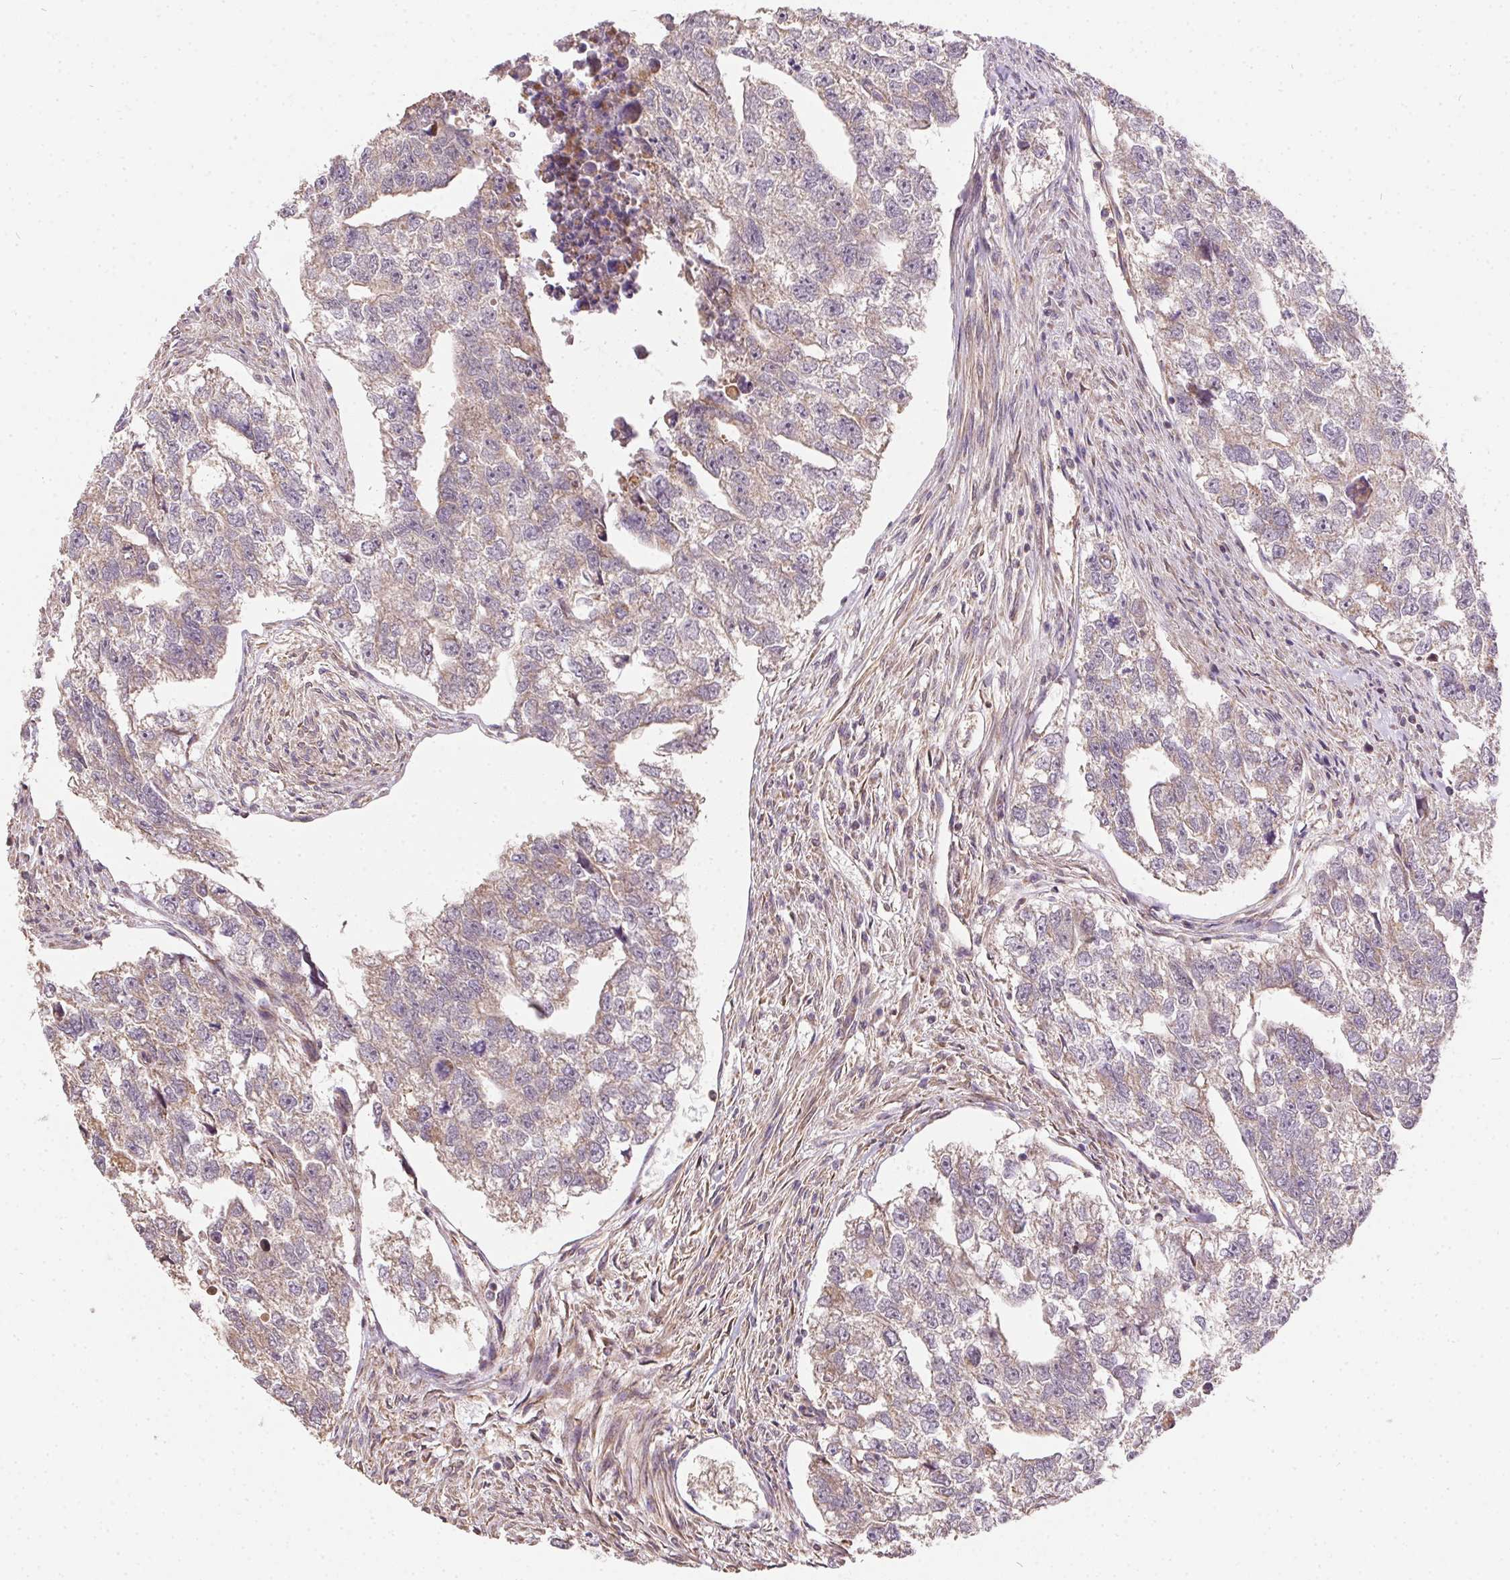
{"staining": {"intensity": "weak", "quantity": "<25%", "location": "cytoplasmic/membranous"}, "tissue": "testis cancer", "cell_type": "Tumor cells", "image_type": "cancer", "snomed": [{"axis": "morphology", "description": "Carcinoma, Embryonal, NOS"}, {"axis": "morphology", "description": "Teratoma, malignant, NOS"}, {"axis": "topography", "description": "Testis"}], "caption": "An image of human testis malignant teratoma is negative for staining in tumor cells. (DAB immunohistochemistry (IHC) with hematoxylin counter stain).", "gene": "REV3L", "patient": {"sex": "male", "age": 44}}